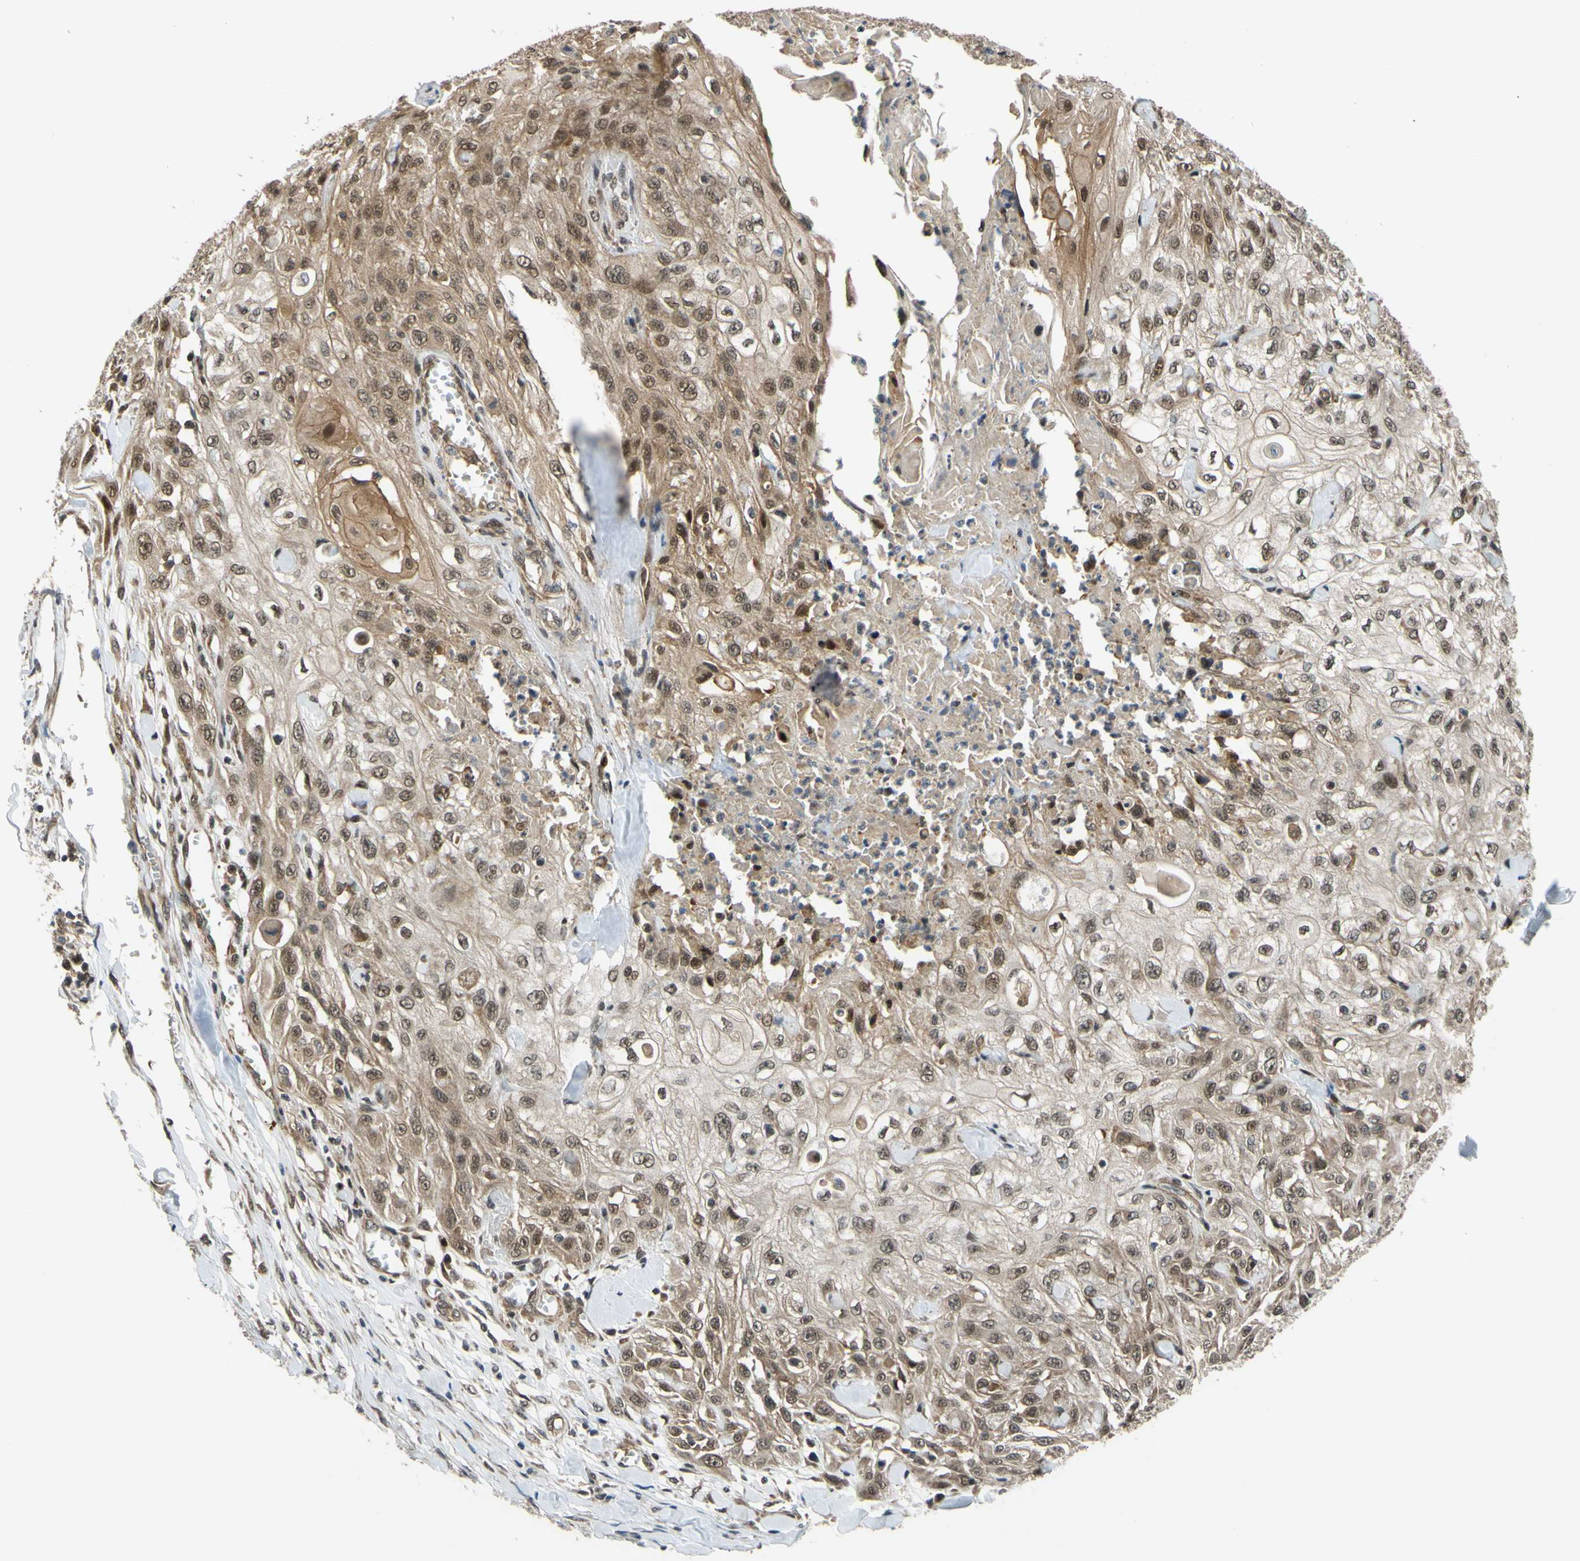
{"staining": {"intensity": "moderate", "quantity": ">75%", "location": "cytoplasmic/membranous,nuclear"}, "tissue": "skin cancer", "cell_type": "Tumor cells", "image_type": "cancer", "snomed": [{"axis": "morphology", "description": "Squamous cell carcinoma, NOS"}, {"axis": "morphology", "description": "Squamous cell carcinoma, metastatic, NOS"}, {"axis": "topography", "description": "Skin"}, {"axis": "topography", "description": "Lymph node"}], "caption": "Immunohistochemical staining of human skin squamous cell carcinoma exhibits medium levels of moderate cytoplasmic/membranous and nuclear protein expression in approximately >75% of tumor cells. (Stains: DAB in brown, nuclei in blue, Microscopy: brightfield microscopy at high magnification).", "gene": "ABCC8", "patient": {"sex": "male", "age": 75}}